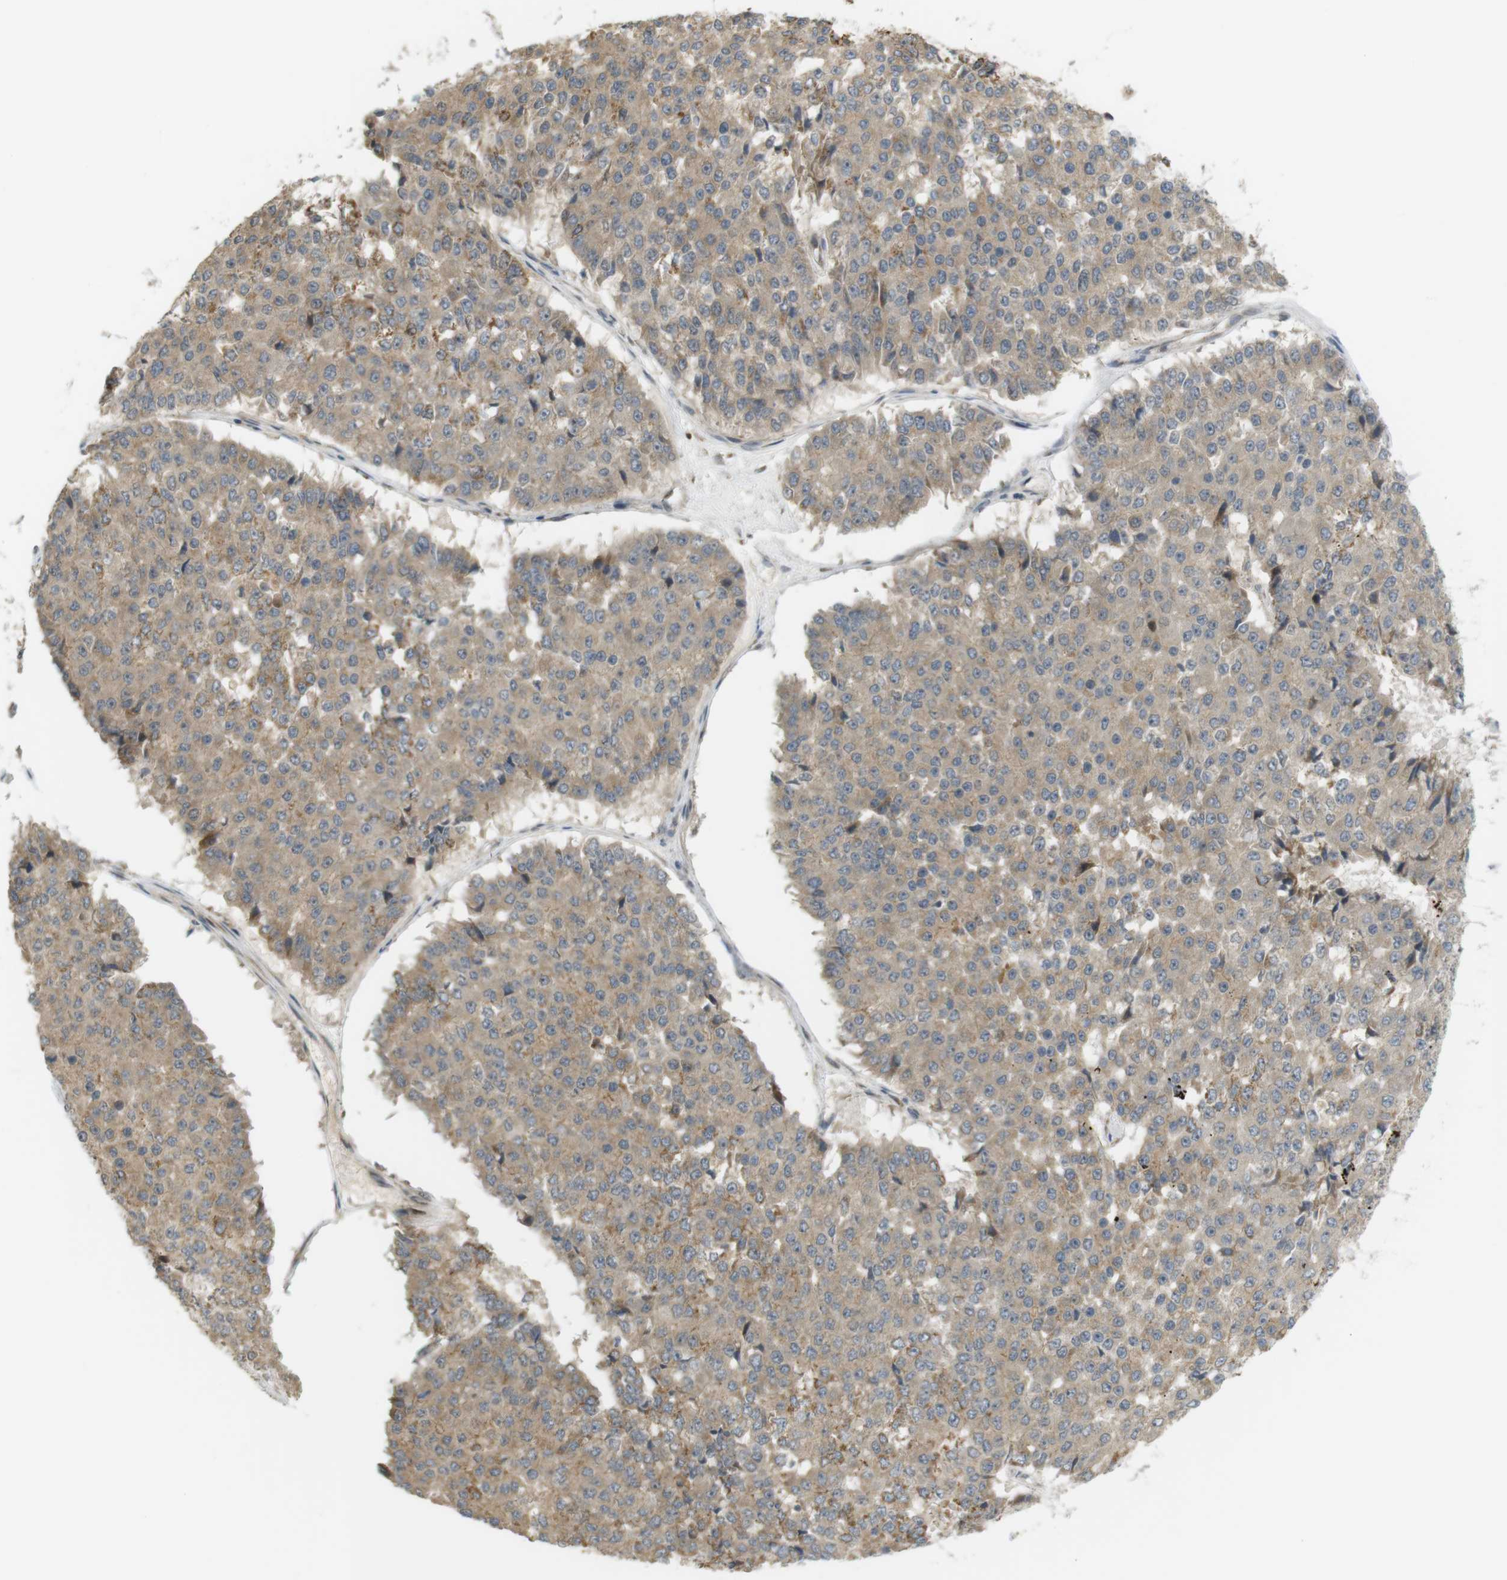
{"staining": {"intensity": "weak", "quantity": ">75%", "location": "cytoplasmic/membranous"}, "tissue": "pancreatic cancer", "cell_type": "Tumor cells", "image_type": "cancer", "snomed": [{"axis": "morphology", "description": "Adenocarcinoma, NOS"}, {"axis": "topography", "description": "Pancreas"}], "caption": "Immunohistochemistry of human pancreatic adenocarcinoma reveals low levels of weak cytoplasmic/membranous staining in approximately >75% of tumor cells.", "gene": "CLRN3", "patient": {"sex": "male", "age": 50}}